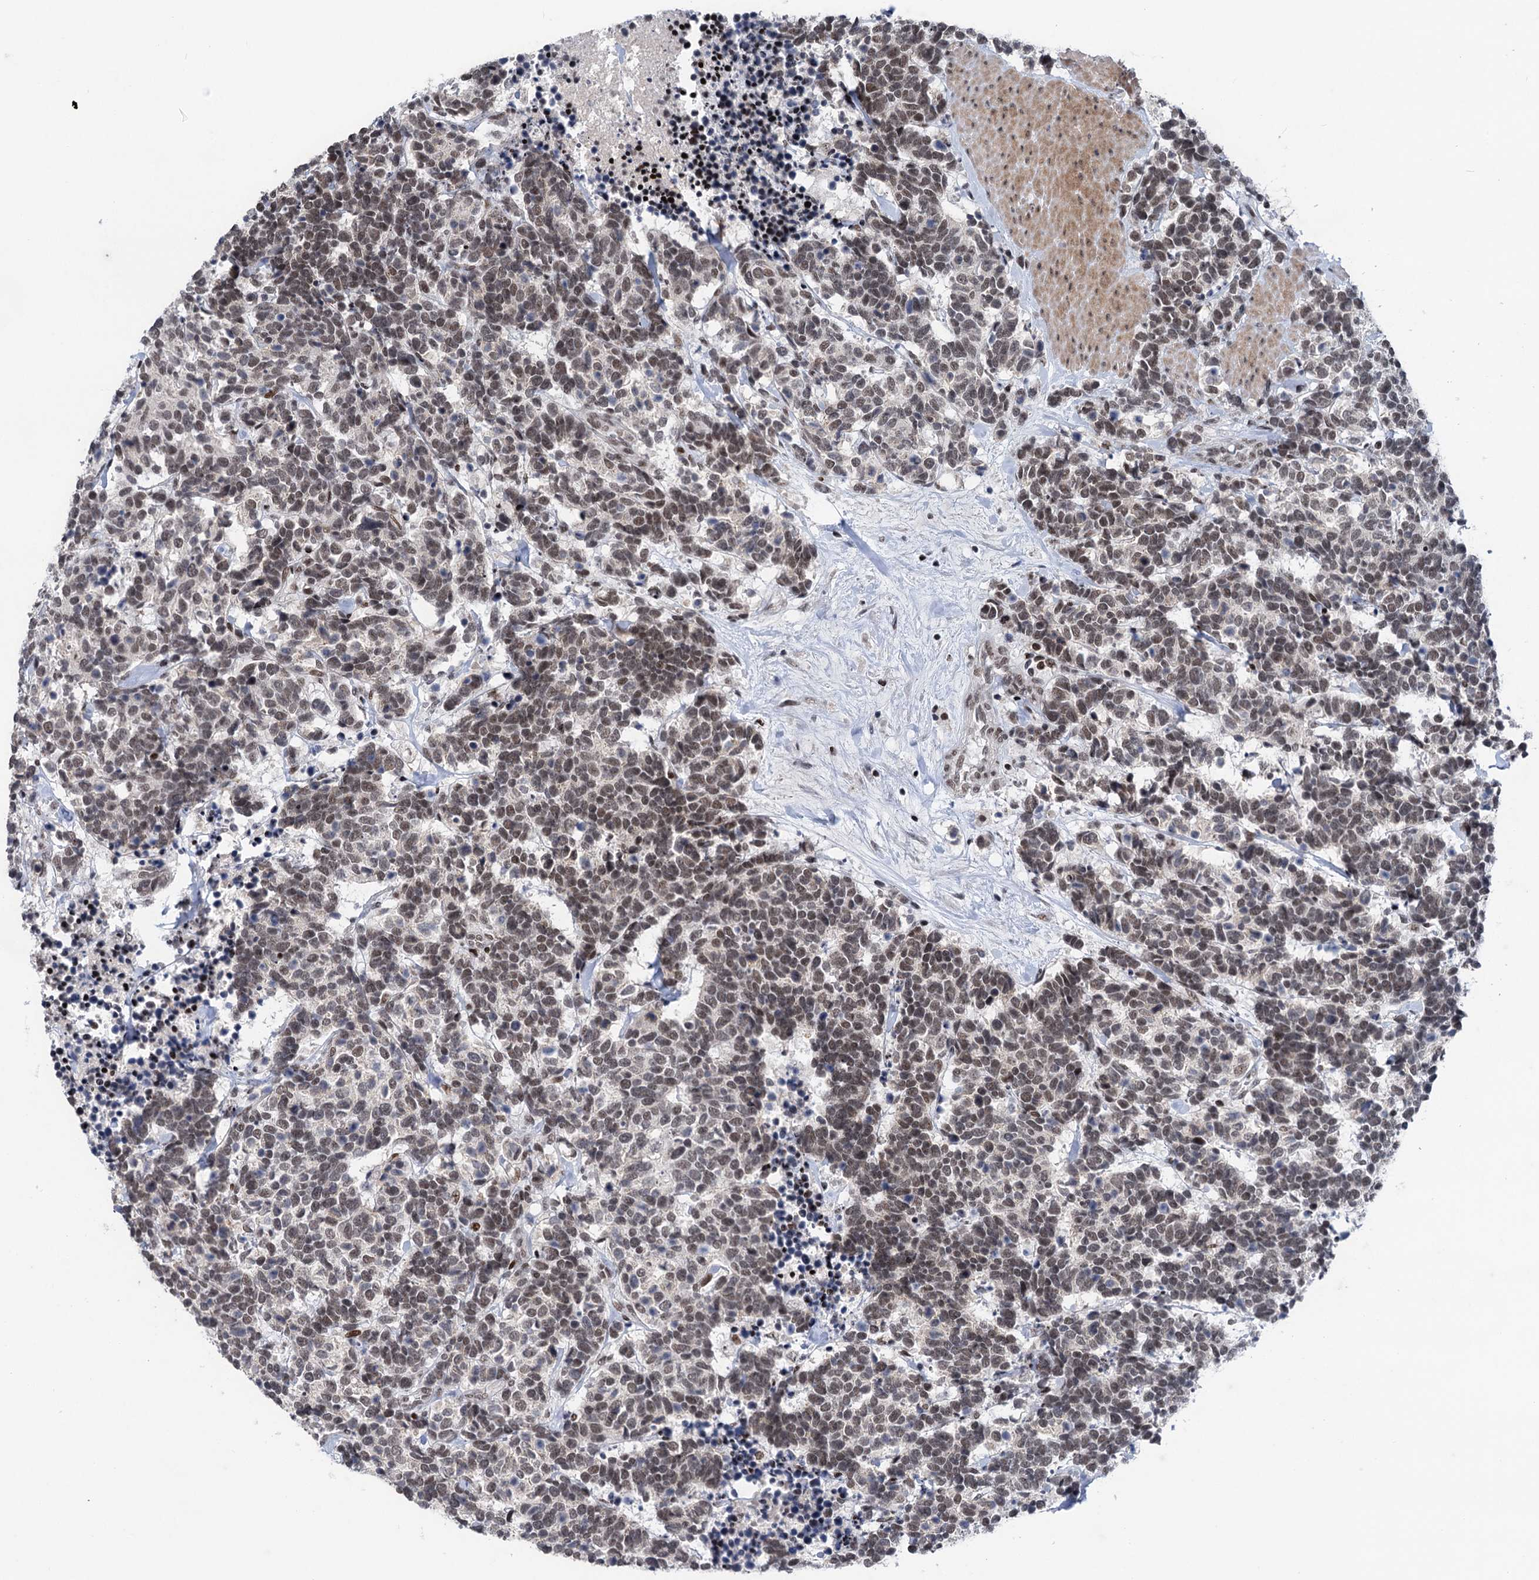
{"staining": {"intensity": "weak", "quantity": ">75%", "location": "nuclear"}, "tissue": "carcinoid", "cell_type": "Tumor cells", "image_type": "cancer", "snomed": [{"axis": "morphology", "description": "Carcinoma, NOS"}, {"axis": "morphology", "description": "Carcinoid, malignant, NOS"}, {"axis": "topography", "description": "Urinary bladder"}], "caption": "Immunohistochemistry photomicrograph of human carcinoid stained for a protein (brown), which displays low levels of weak nuclear staining in about >75% of tumor cells.", "gene": "ZCCHC10", "patient": {"sex": "male", "age": 57}}